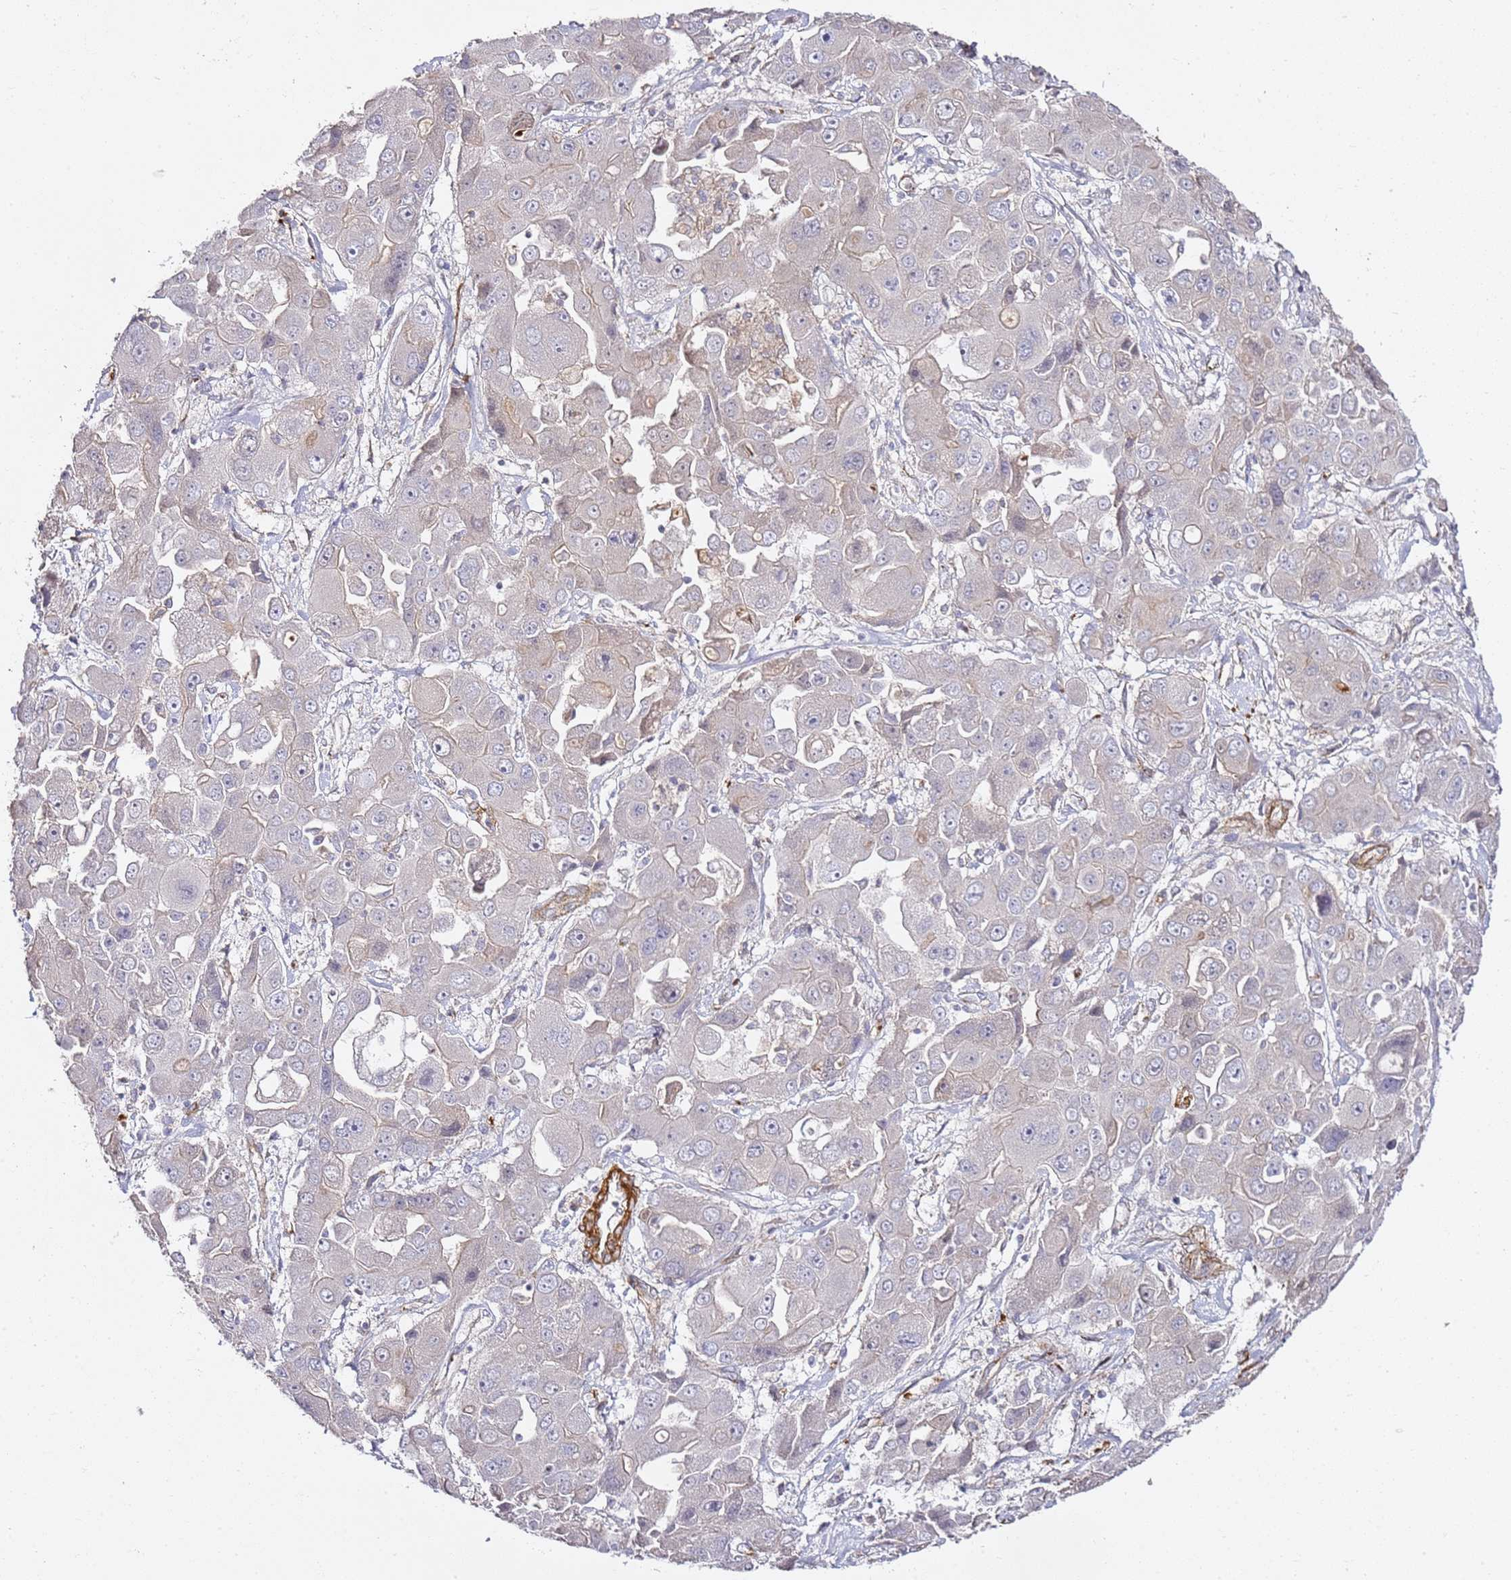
{"staining": {"intensity": "weak", "quantity": "<25%", "location": "cytoplasmic/membranous"}, "tissue": "liver cancer", "cell_type": "Tumor cells", "image_type": "cancer", "snomed": [{"axis": "morphology", "description": "Cholangiocarcinoma"}, {"axis": "topography", "description": "Liver"}], "caption": "Immunohistochemical staining of human cholangiocarcinoma (liver) displays no significant positivity in tumor cells.", "gene": "EPS8L1", "patient": {"sex": "male", "age": 67}}